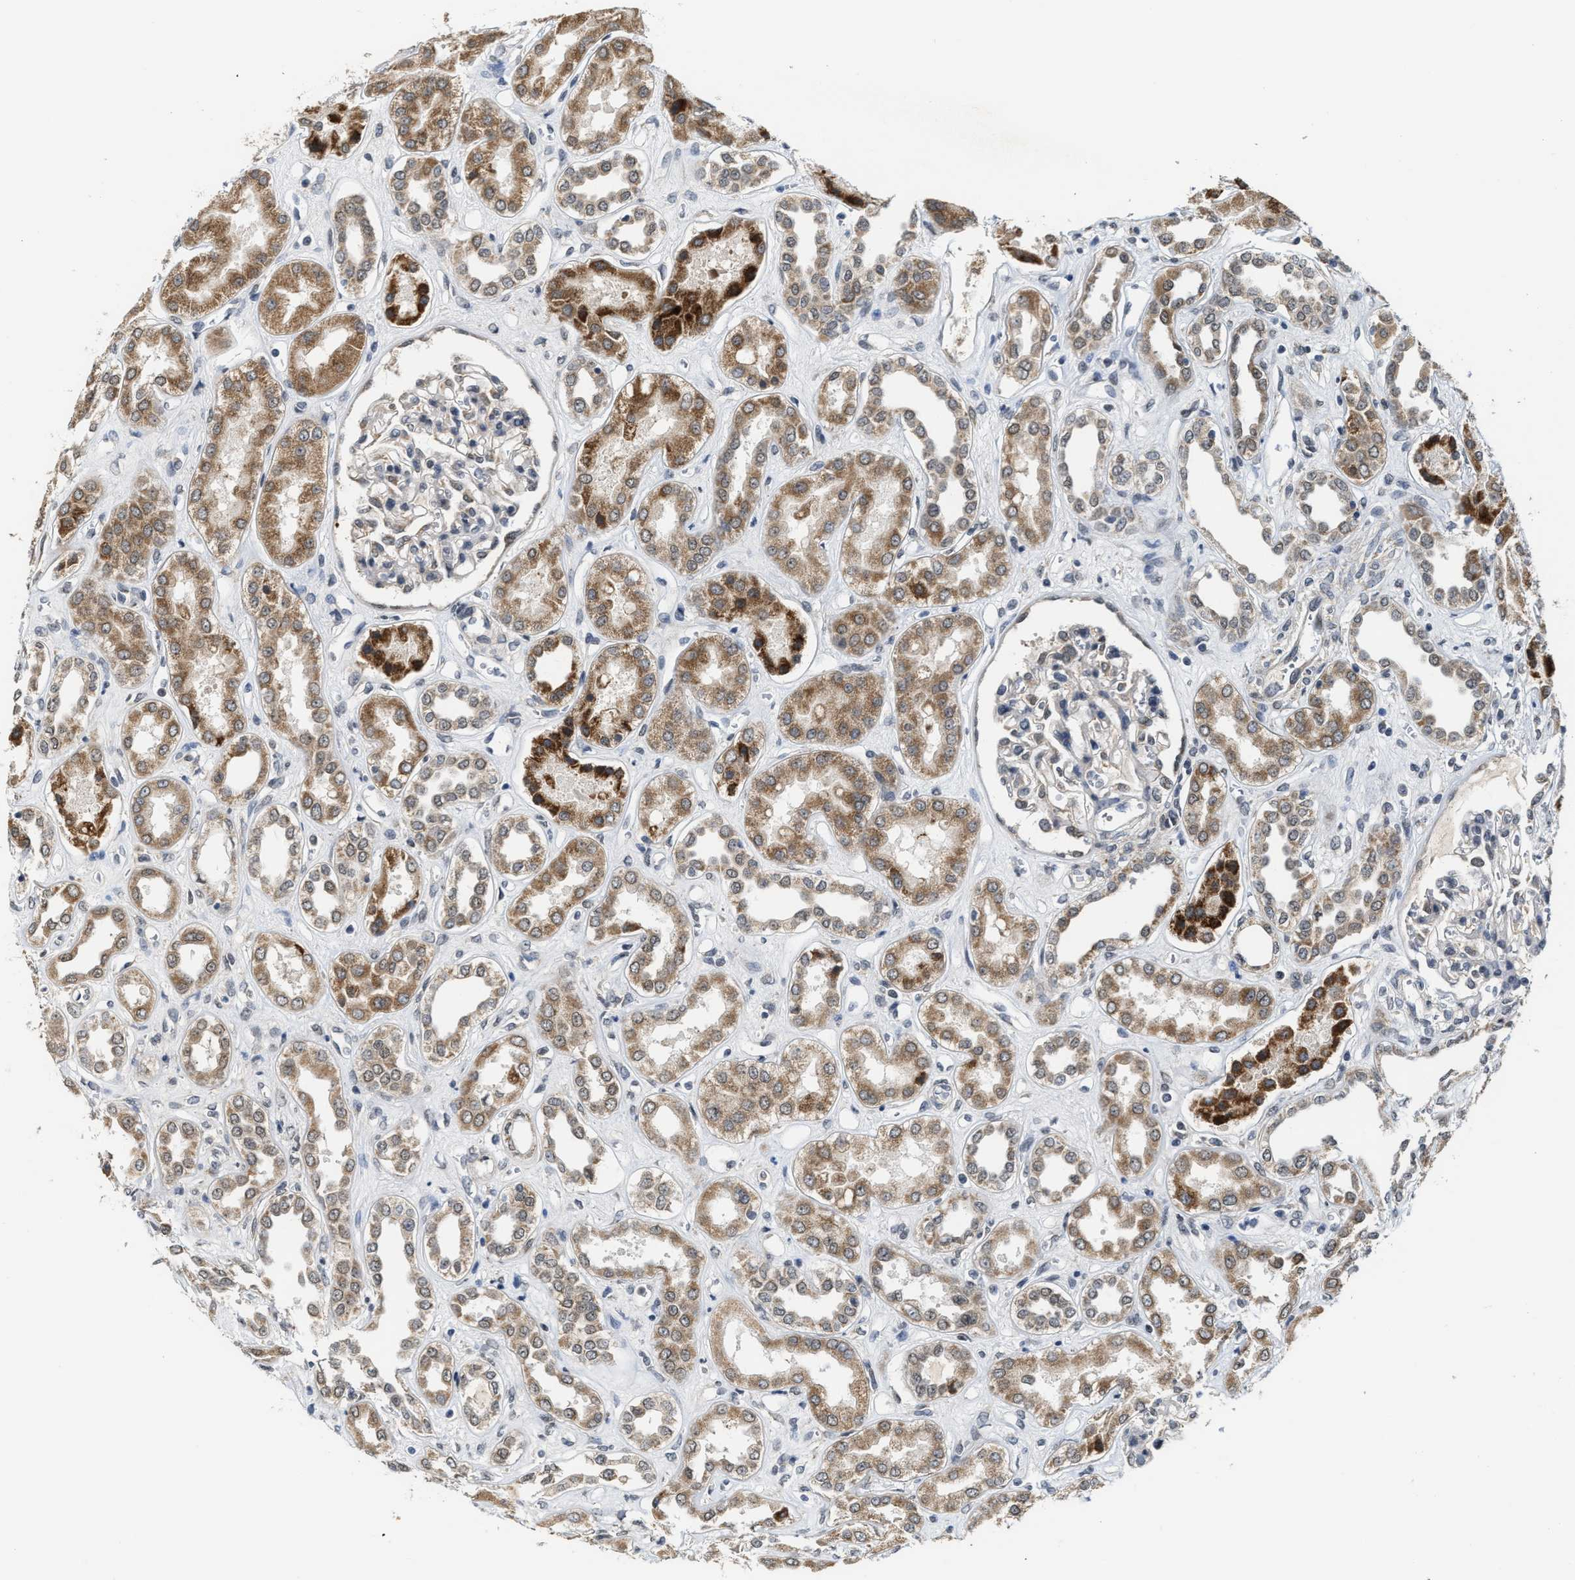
{"staining": {"intensity": "weak", "quantity": "<25%", "location": "cytoplasmic/membranous"}, "tissue": "kidney", "cell_type": "Cells in glomeruli", "image_type": "normal", "snomed": [{"axis": "morphology", "description": "Normal tissue, NOS"}, {"axis": "topography", "description": "Kidney"}], "caption": "Image shows no protein staining in cells in glomeruli of benign kidney. The staining is performed using DAB brown chromogen with nuclei counter-stained in using hematoxylin.", "gene": "KIF24", "patient": {"sex": "male", "age": 59}}